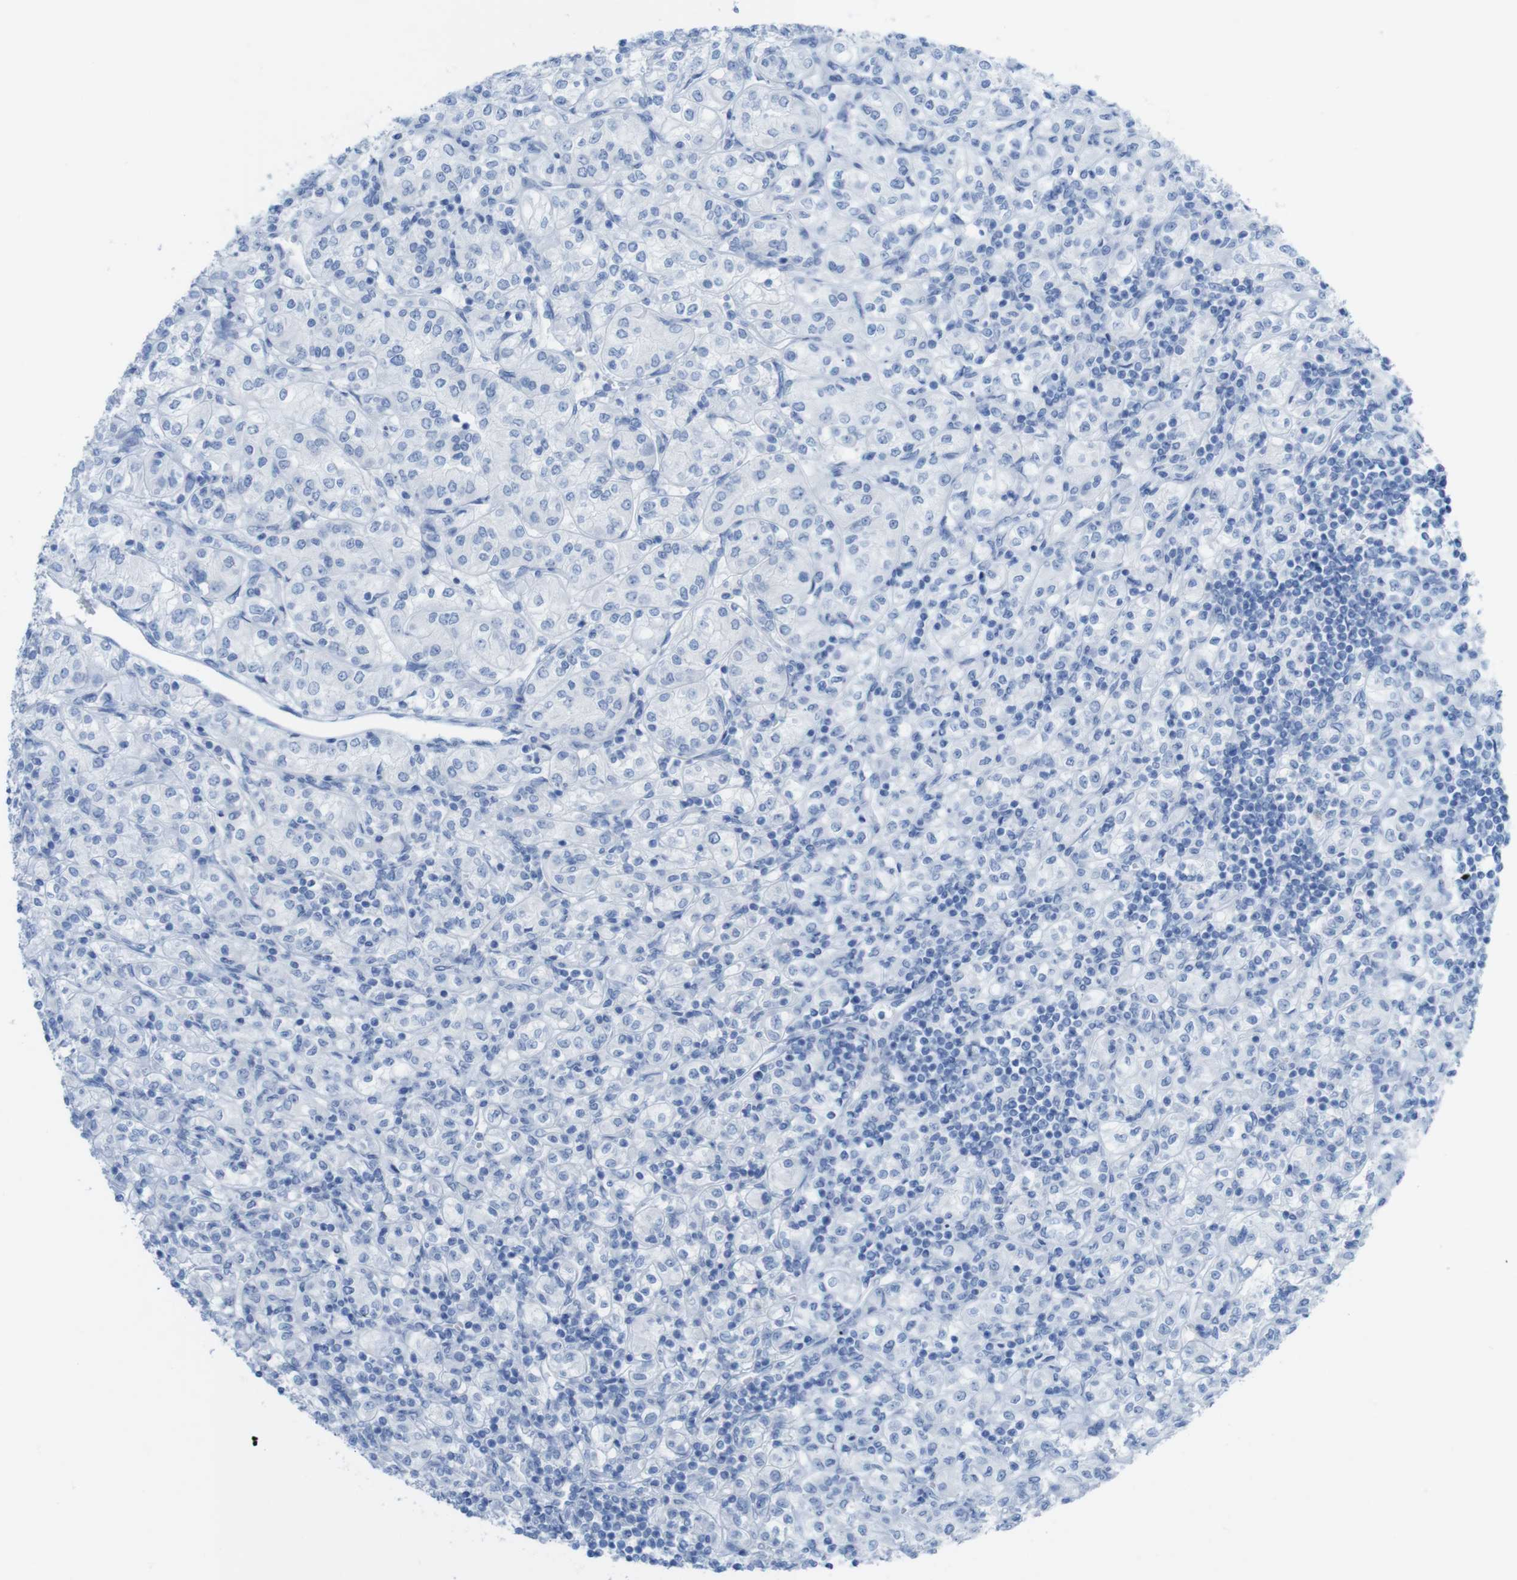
{"staining": {"intensity": "negative", "quantity": "none", "location": "none"}, "tissue": "renal cancer", "cell_type": "Tumor cells", "image_type": "cancer", "snomed": [{"axis": "morphology", "description": "Adenocarcinoma, NOS"}, {"axis": "topography", "description": "Kidney"}], "caption": "Immunohistochemistry (IHC) image of renal cancer (adenocarcinoma) stained for a protein (brown), which displays no staining in tumor cells. (DAB (3,3'-diaminobenzidine) immunohistochemistry (IHC), high magnification).", "gene": "MYH7", "patient": {"sex": "male", "age": 77}}